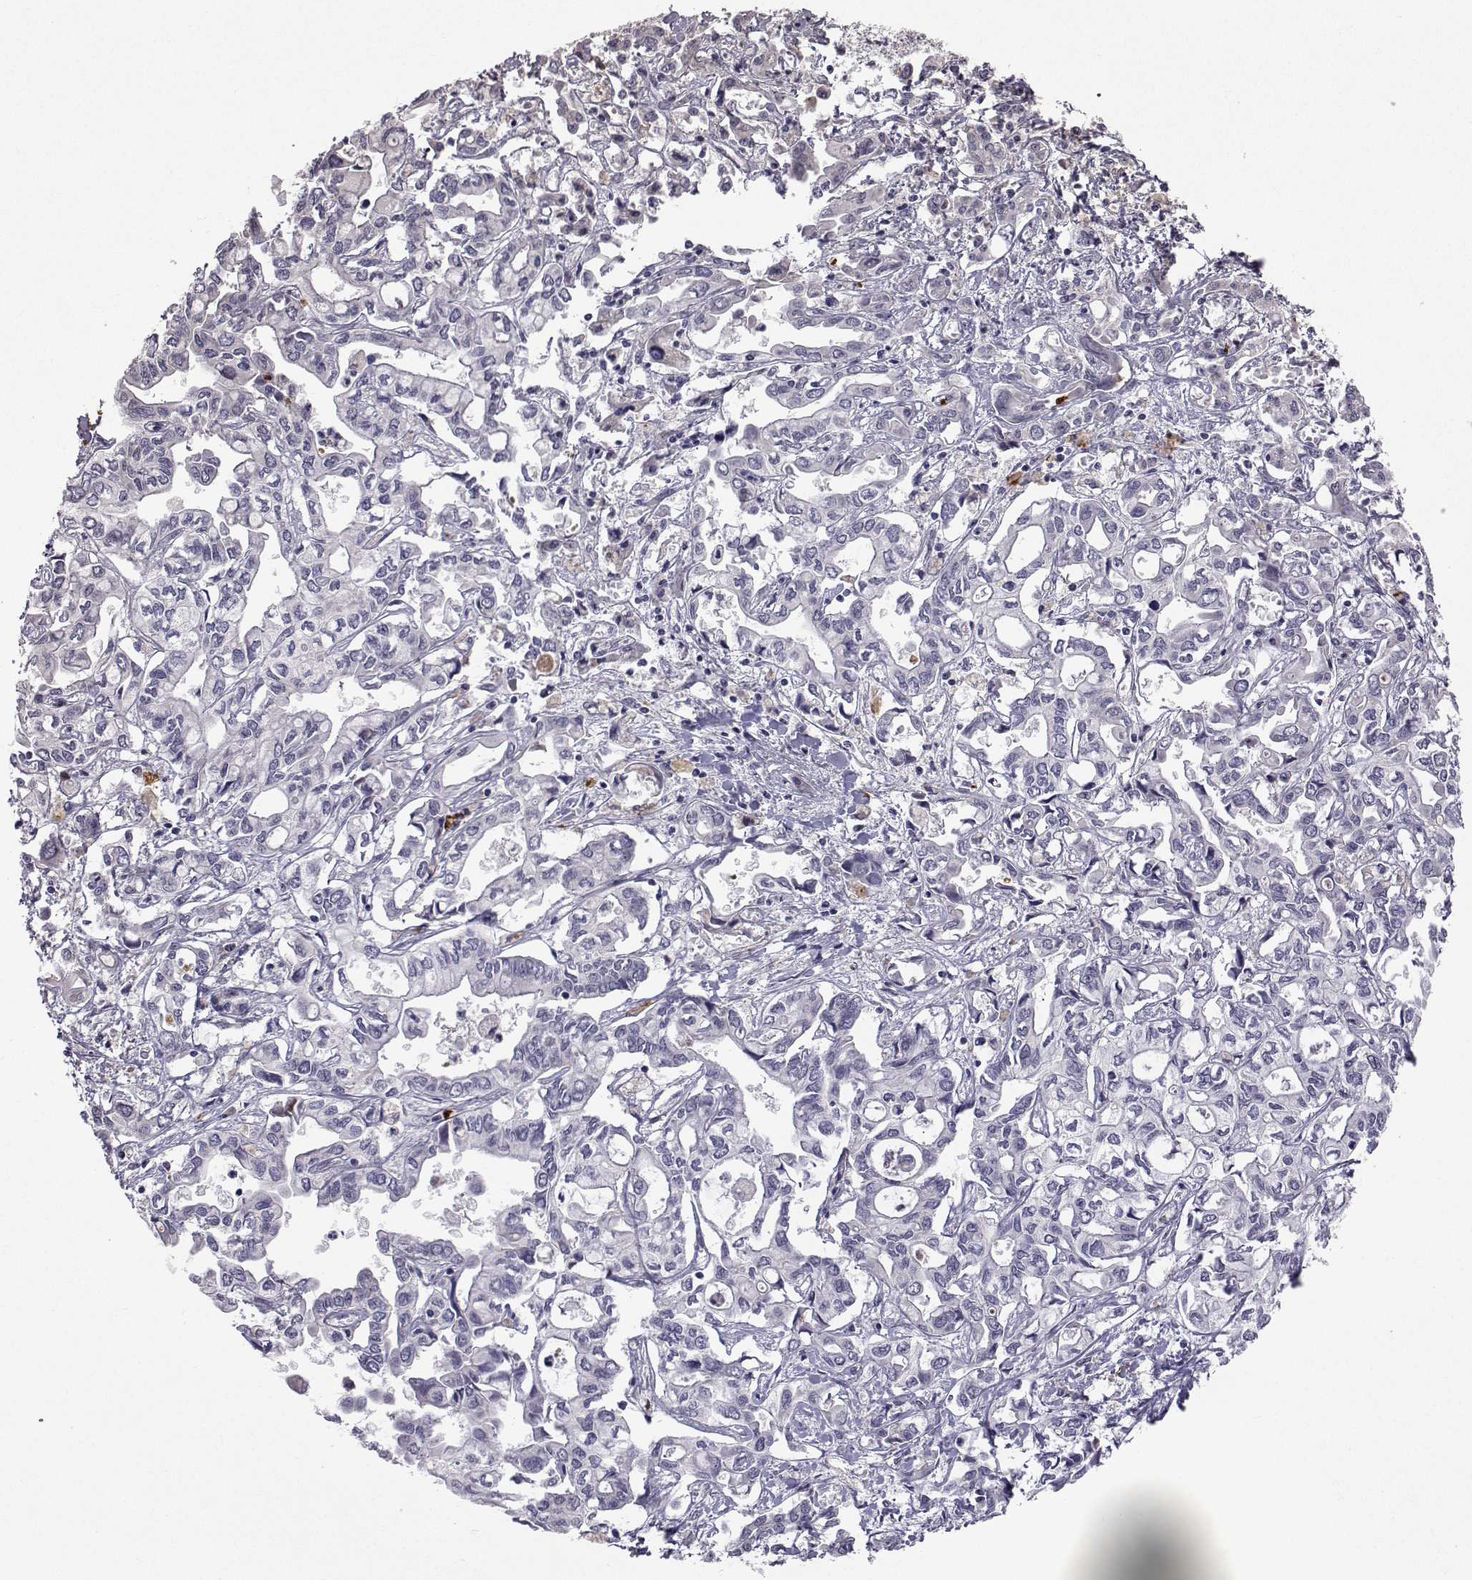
{"staining": {"intensity": "negative", "quantity": "none", "location": "none"}, "tissue": "liver cancer", "cell_type": "Tumor cells", "image_type": "cancer", "snomed": [{"axis": "morphology", "description": "Cholangiocarcinoma"}, {"axis": "topography", "description": "Liver"}], "caption": "Tumor cells are negative for protein expression in human liver cholangiocarcinoma. (Stains: DAB (3,3'-diaminobenzidine) immunohistochemistry (IHC) with hematoxylin counter stain, Microscopy: brightfield microscopy at high magnification).", "gene": "SLC6A3", "patient": {"sex": "female", "age": 64}}